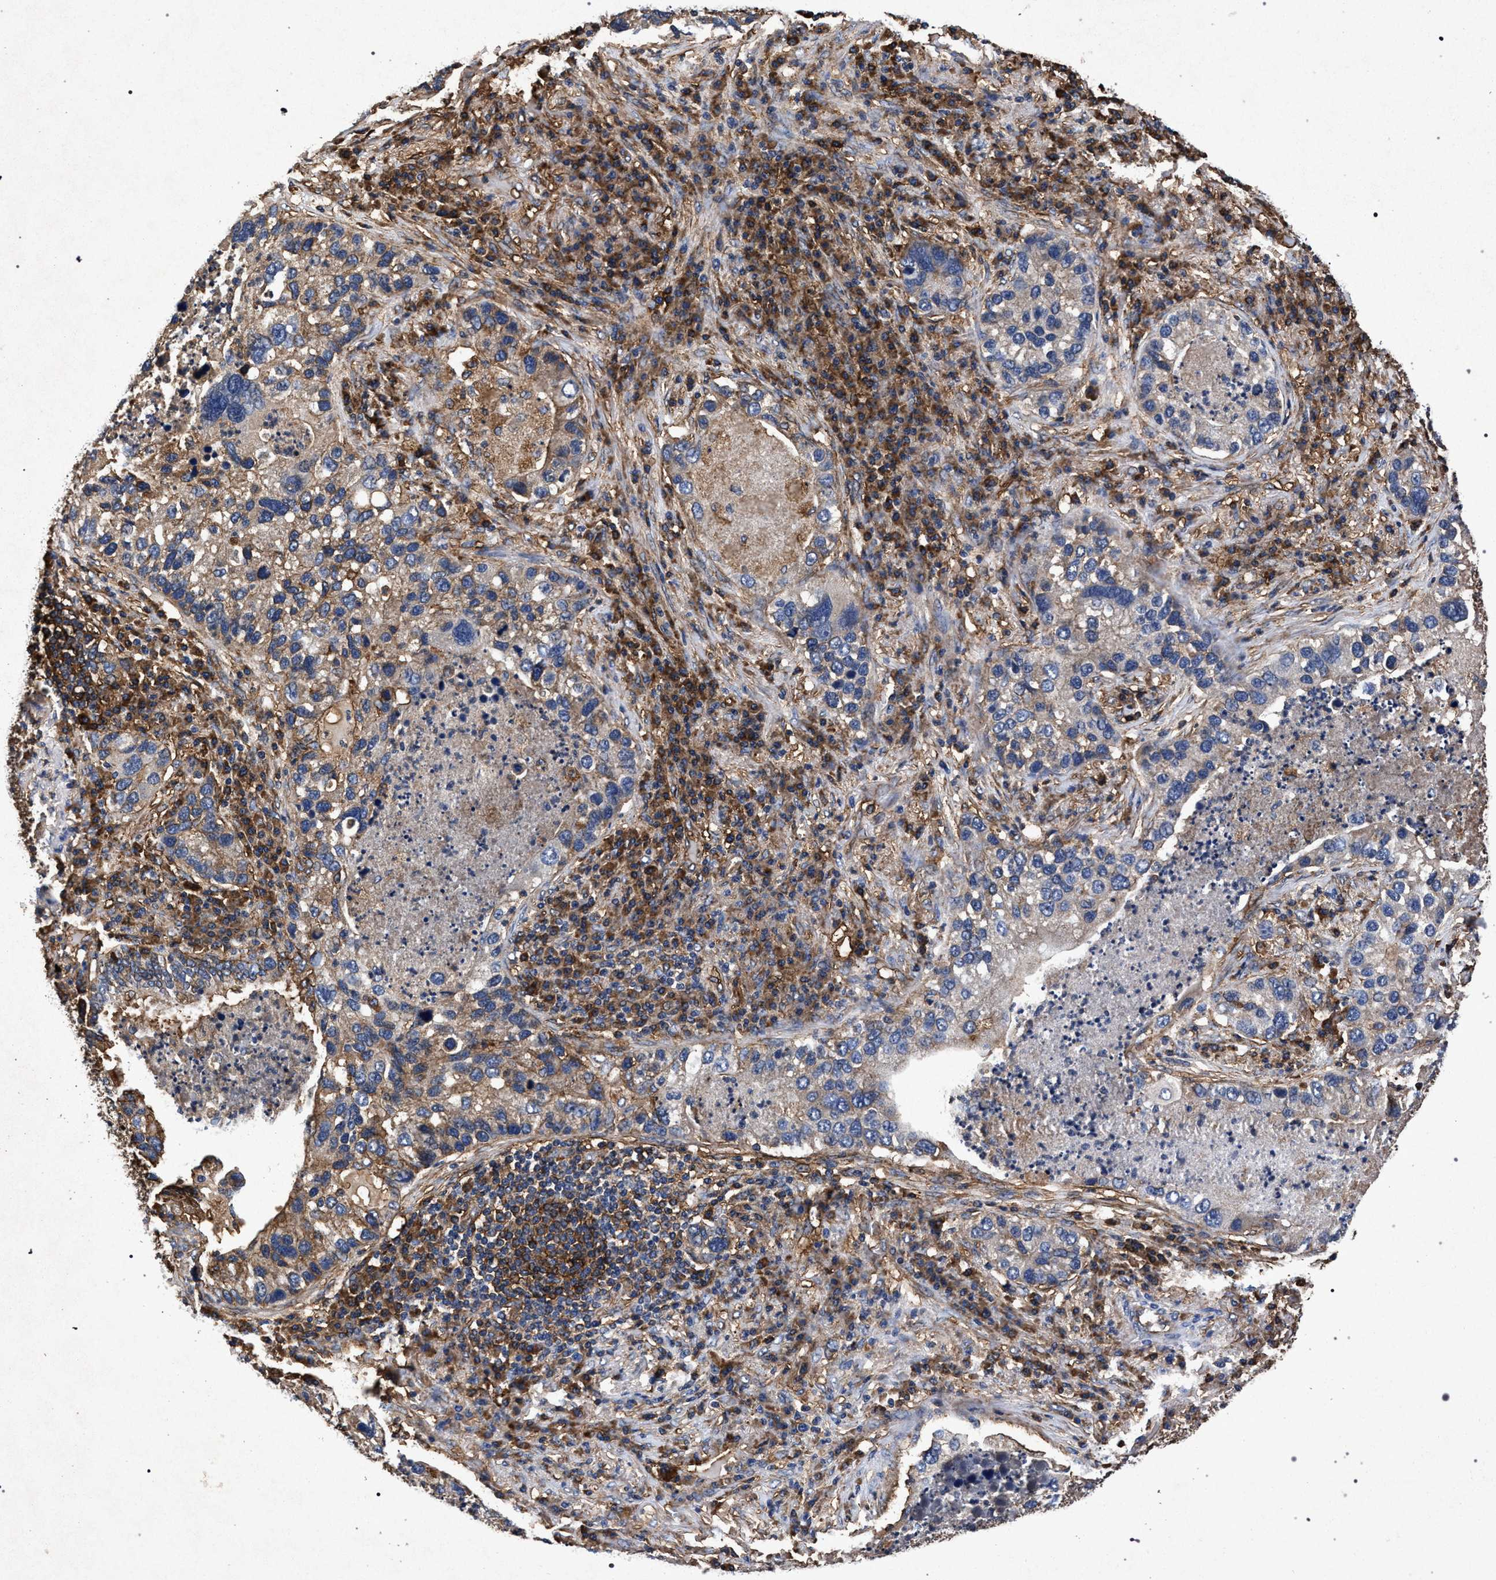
{"staining": {"intensity": "weak", "quantity": "<25%", "location": "cytoplasmic/membranous"}, "tissue": "lung cancer", "cell_type": "Tumor cells", "image_type": "cancer", "snomed": [{"axis": "morphology", "description": "Normal tissue, NOS"}, {"axis": "morphology", "description": "Adenocarcinoma, NOS"}, {"axis": "topography", "description": "Bronchus"}, {"axis": "topography", "description": "Lung"}], "caption": "There is no significant positivity in tumor cells of lung cancer (adenocarcinoma).", "gene": "MARCKS", "patient": {"sex": "male", "age": 54}}